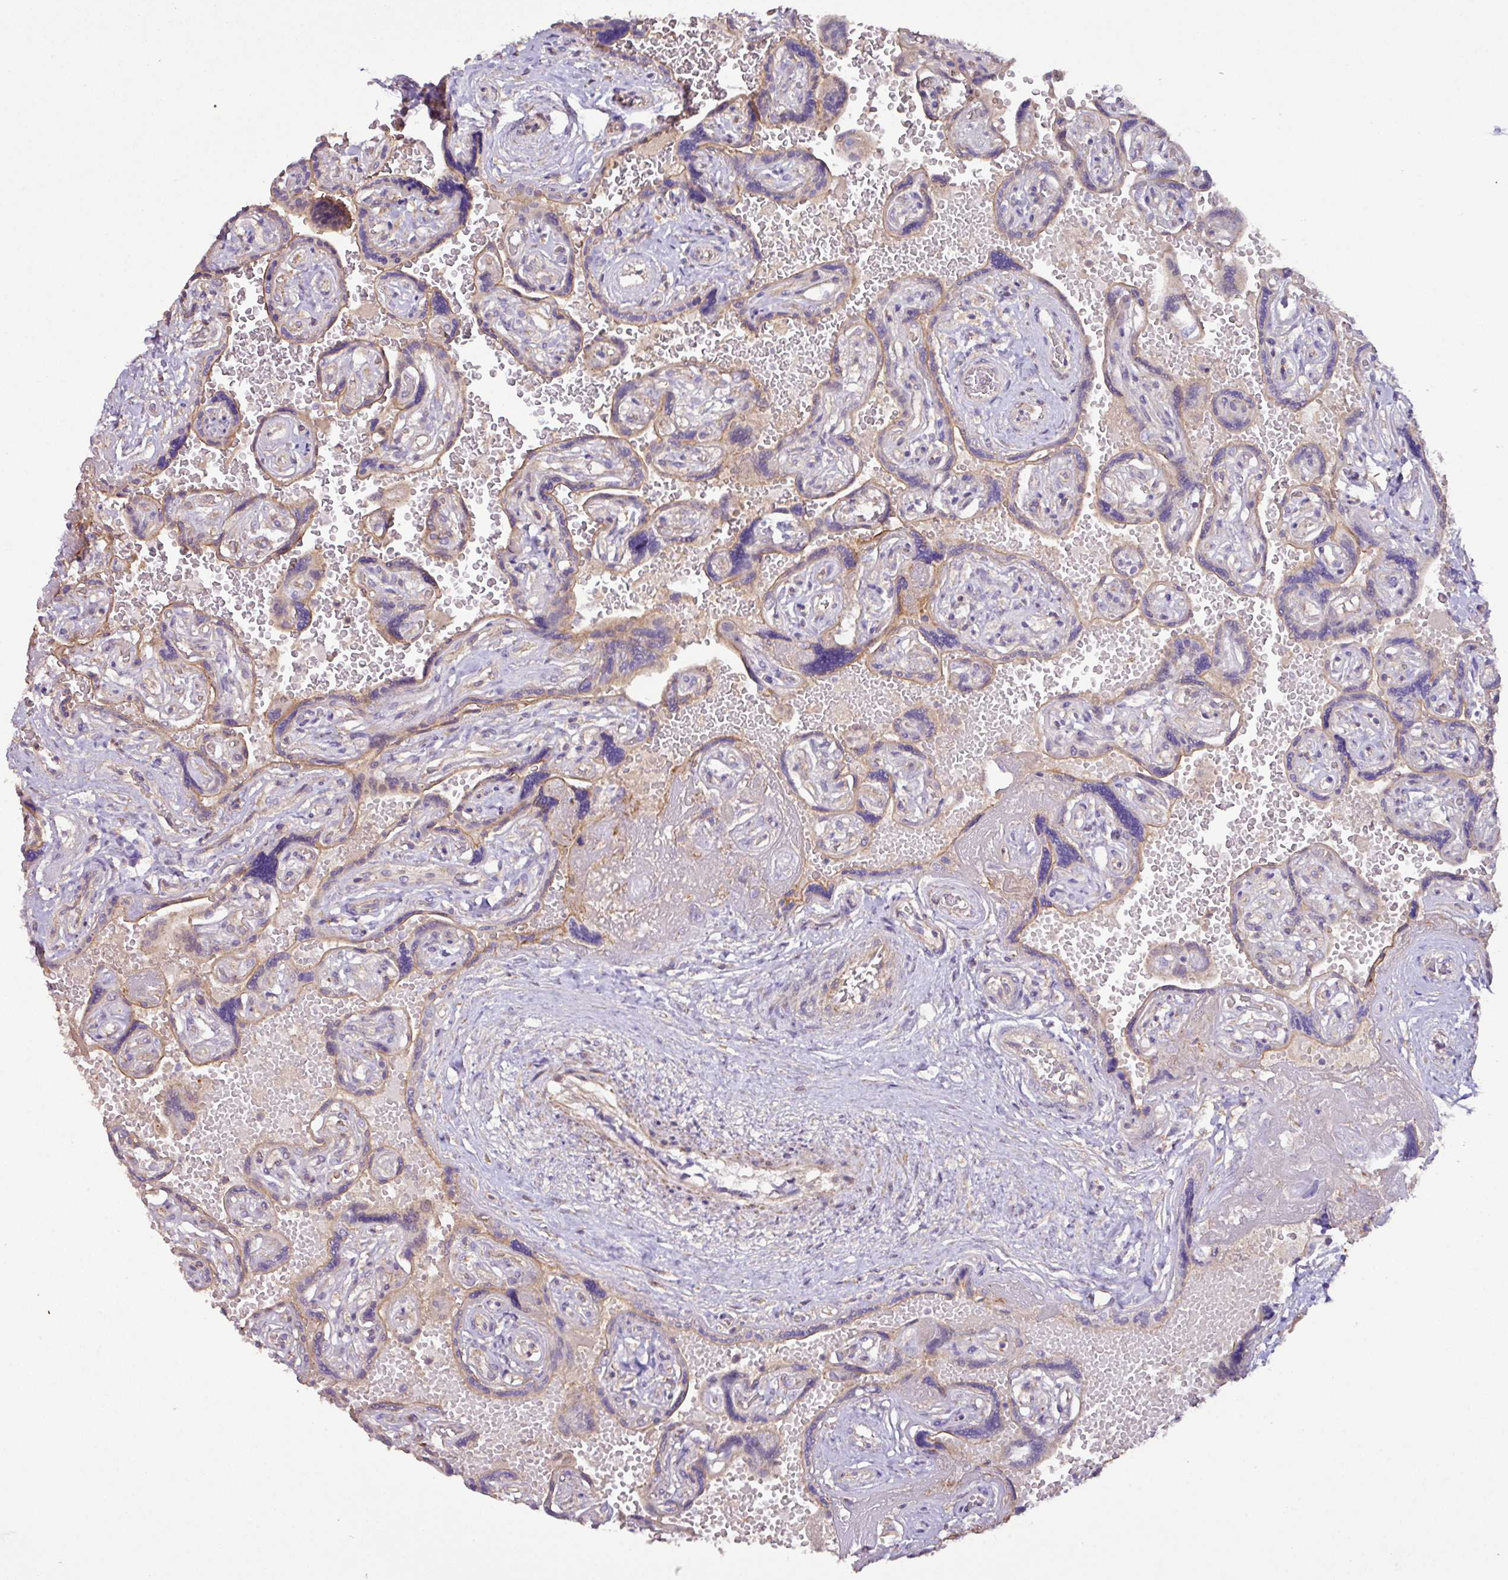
{"staining": {"intensity": "weak", "quantity": "25%-75%", "location": "cytoplasmic/membranous"}, "tissue": "placenta", "cell_type": "Trophoblastic cells", "image_type": "normal", "snomed": [{"axis": "morphology", "description": "Normal tissue, NOS"}, {"axis": "topography", "description": "Placenta"}], "caption": "Human placenta stained with a brown dye displays weak cytoplasmic/membranous positive positivity in about 25%-75% of trophoblastic cells.", "gene": "AGR3", "patient": {"sex": "female", "age": 32}}